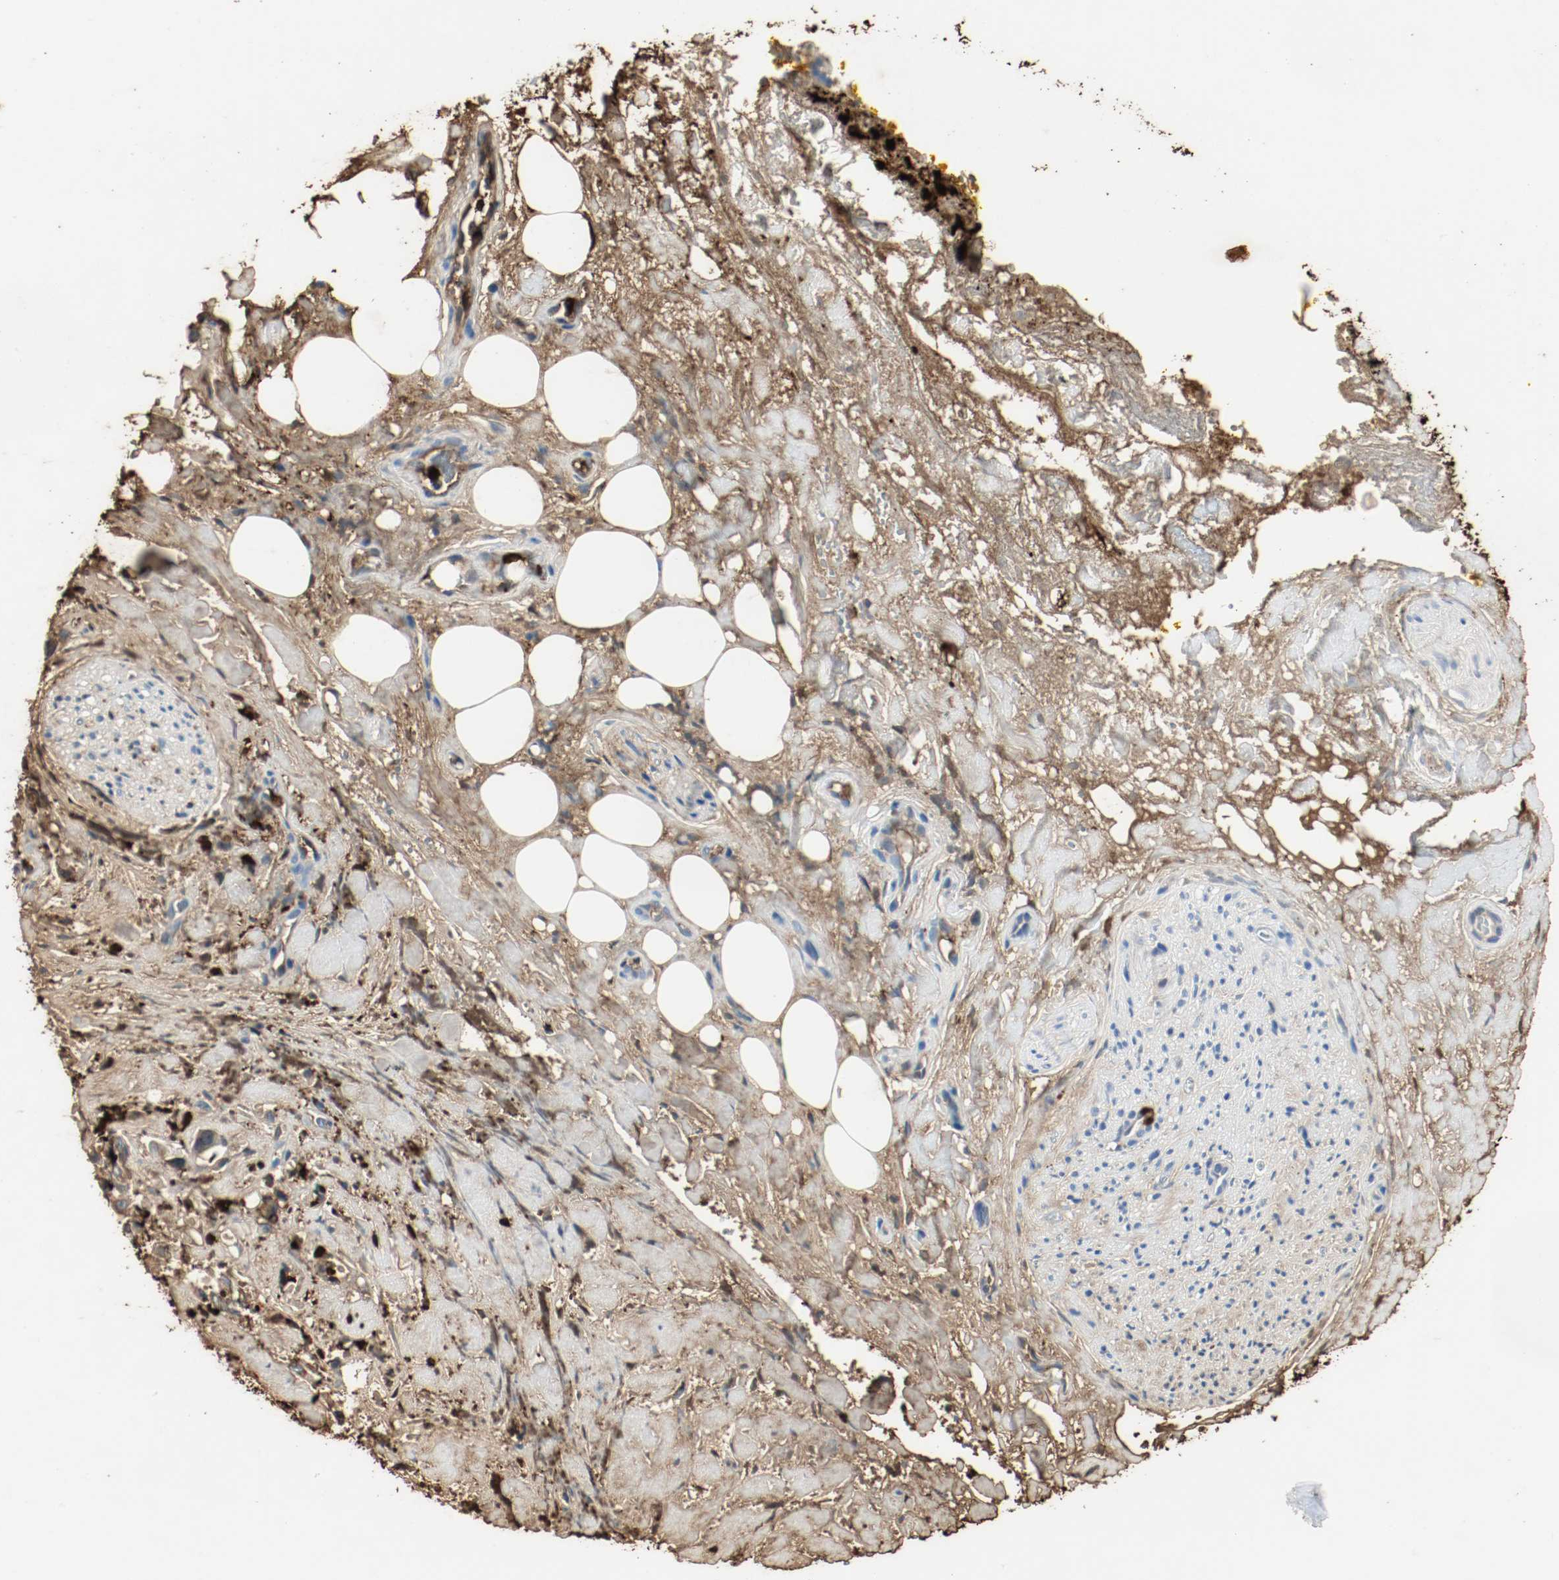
{"staining": {"intensity": "moderate", "quantity": "25%-75%", "location": "cytoplasmic/membranous"}, "tissue": "pancreatic cancer", "cell_type": "Tumor cells", "image_type": "cancer", "snomed": [{"axis": "morphology", "description": "Adenocarcinoma, NOS"}, {"axis": "topography", "description": "Pancreas"}], "caption": "Tumor cells show medium levels of moderate cytoplasmic/membranous positivity in about 25%-75% of cells in human adenocarcinoma (pancreatic).", "gene": "S100A9", "patient": {"sex": "male", "age": 70}}